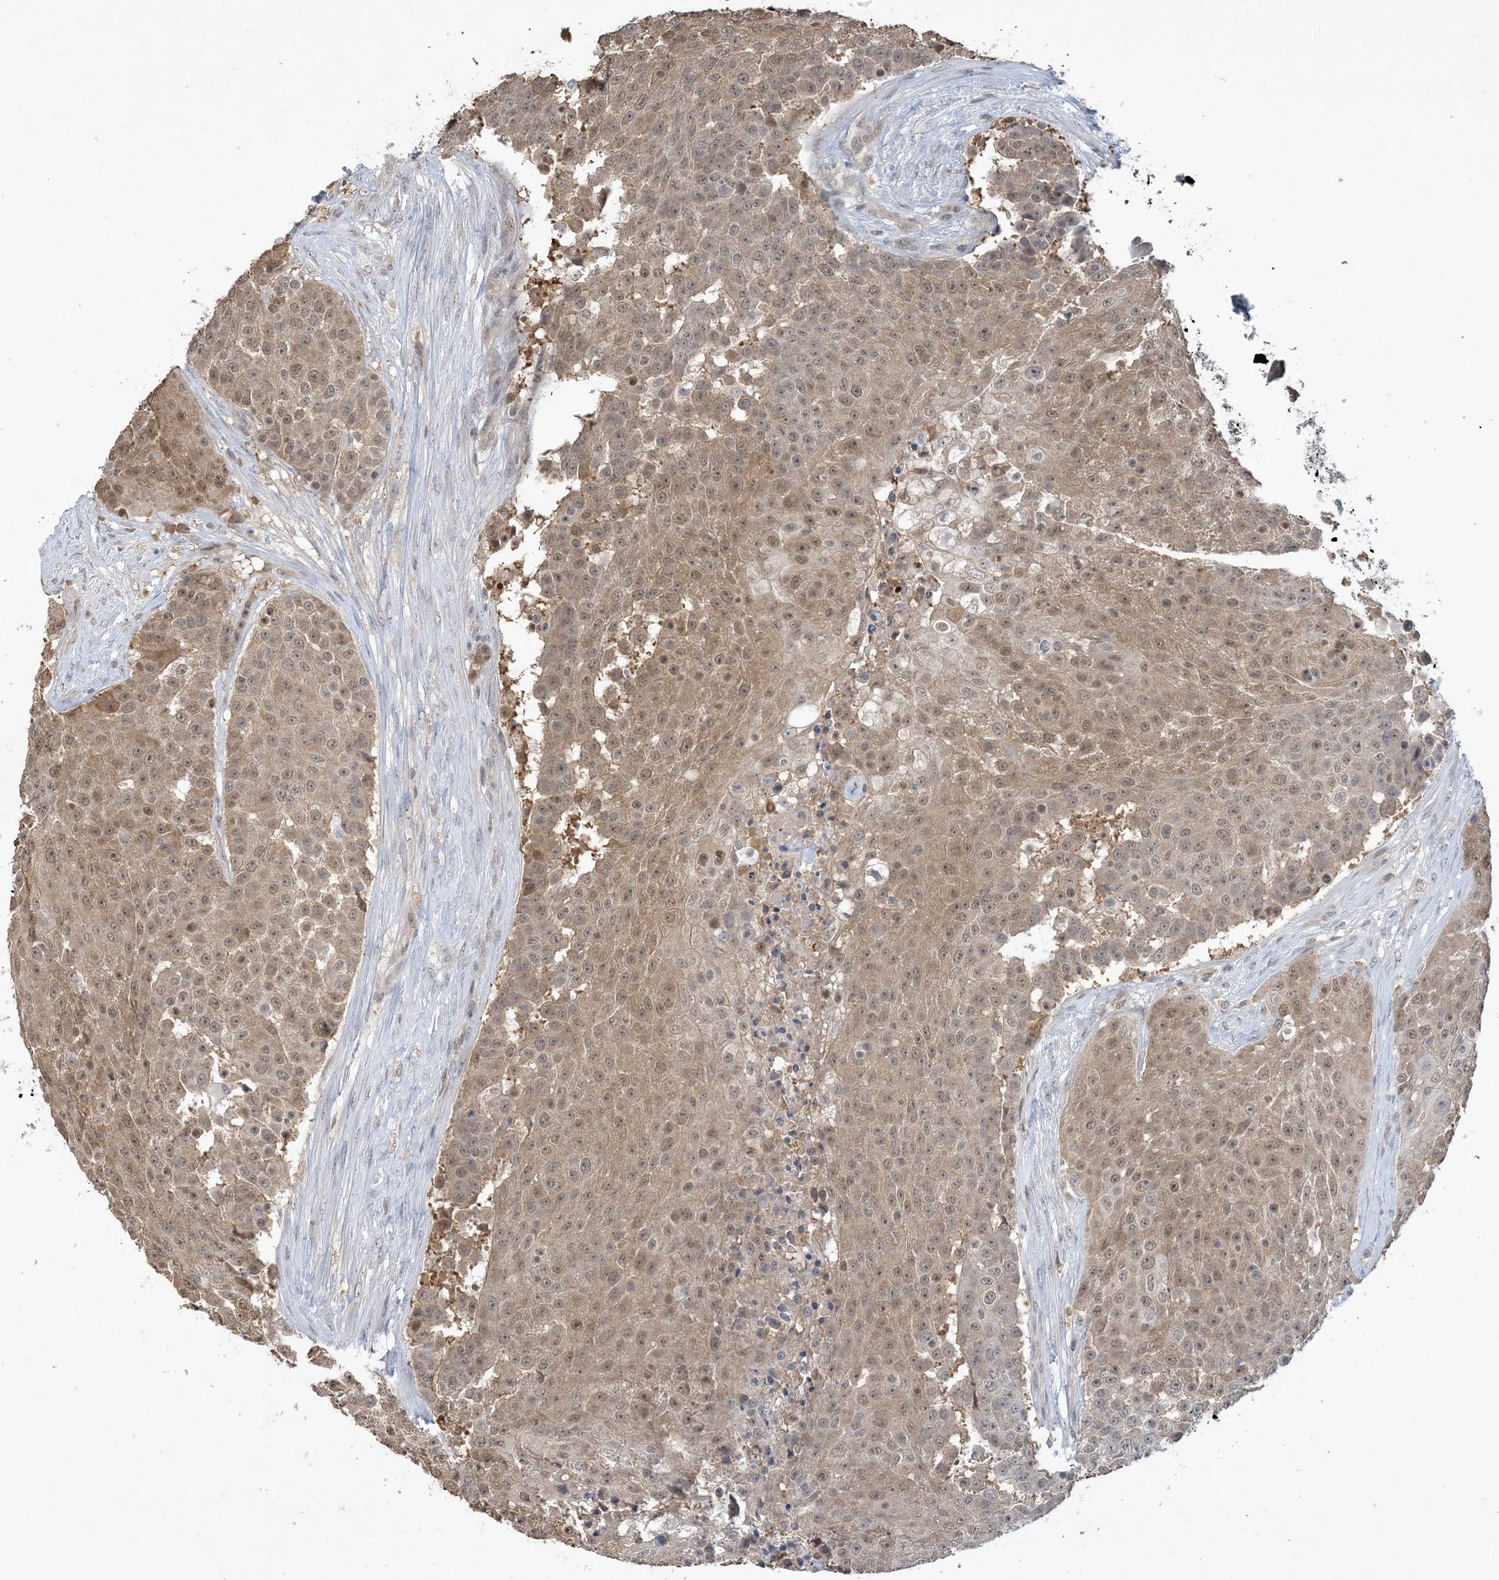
{"staining": {"intensity": "moderate", "quantity": ">75%", "location": "cytoplasmic/membranous,nuclear"}, "tissue": "urothelial cancer", "cell_type": "Tumor cells", "image_type": "cancer", "snomed": [{"axis": "morphology", "description": "Urothelial carcinoma, High grade"}, {"axis": "topography", "description": "Urinary bladder"}], "caption": "Urothelial cancer stained with a brown dye reveals moderate cytoplasmic/membranous and nuclear positive expression in approximately >75% of tumor cells.", "gene": "UBE2E1", "patient": {"sex": "female", "age": 63}}